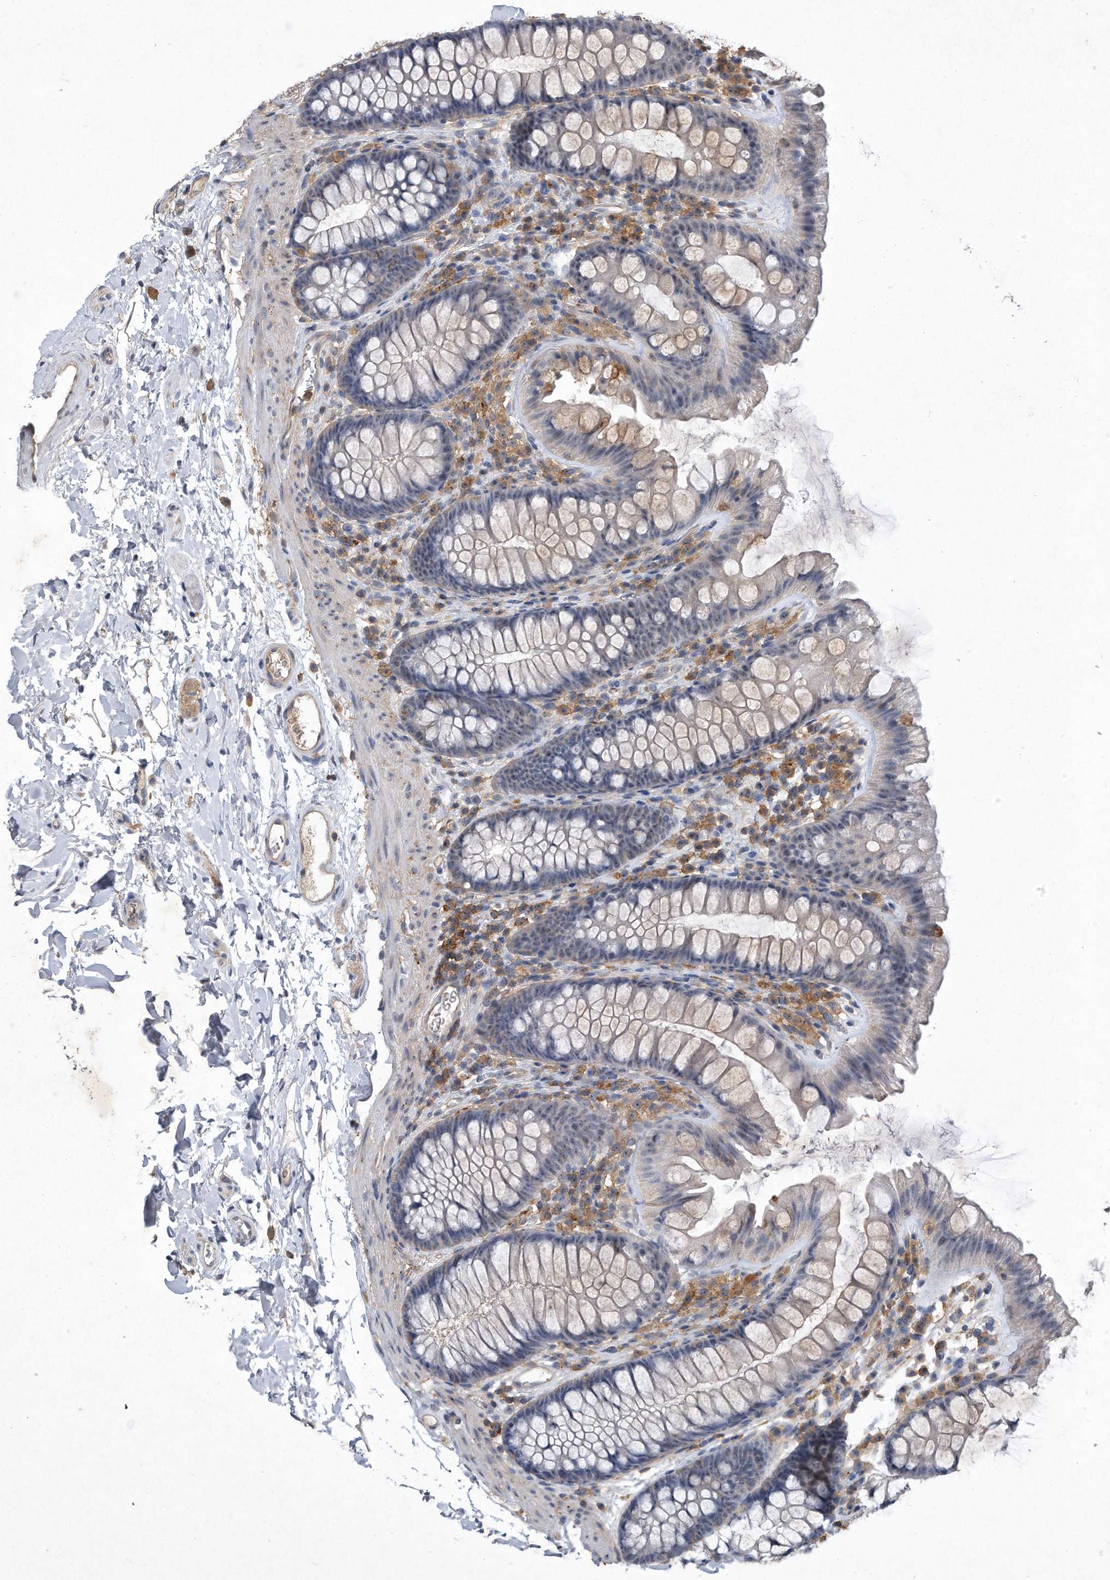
{"staining": {"intensity": "weak", "quantity": ">75%", "location": "cytoplasmic/membranous"}, "tissue": "colon", "cell_type": "Endothelial cells", "image_type": "normal", "snomed": [{"axis": "morphology", "description": "Normal tissue, NOS"}, {"axis": "topography", "description": "Colon"}], "caption": "Colon stained with DAB (3,3'-diaminobenzidine) immunohistochemistry (IHC) reveals low levels of weak cytoplasmic/membranous positivity in about >75% of endothelial cells. Nuclei are stained in blue.", "gene": "PGBD2", "patient": {"sex": "female", "age": 62}}